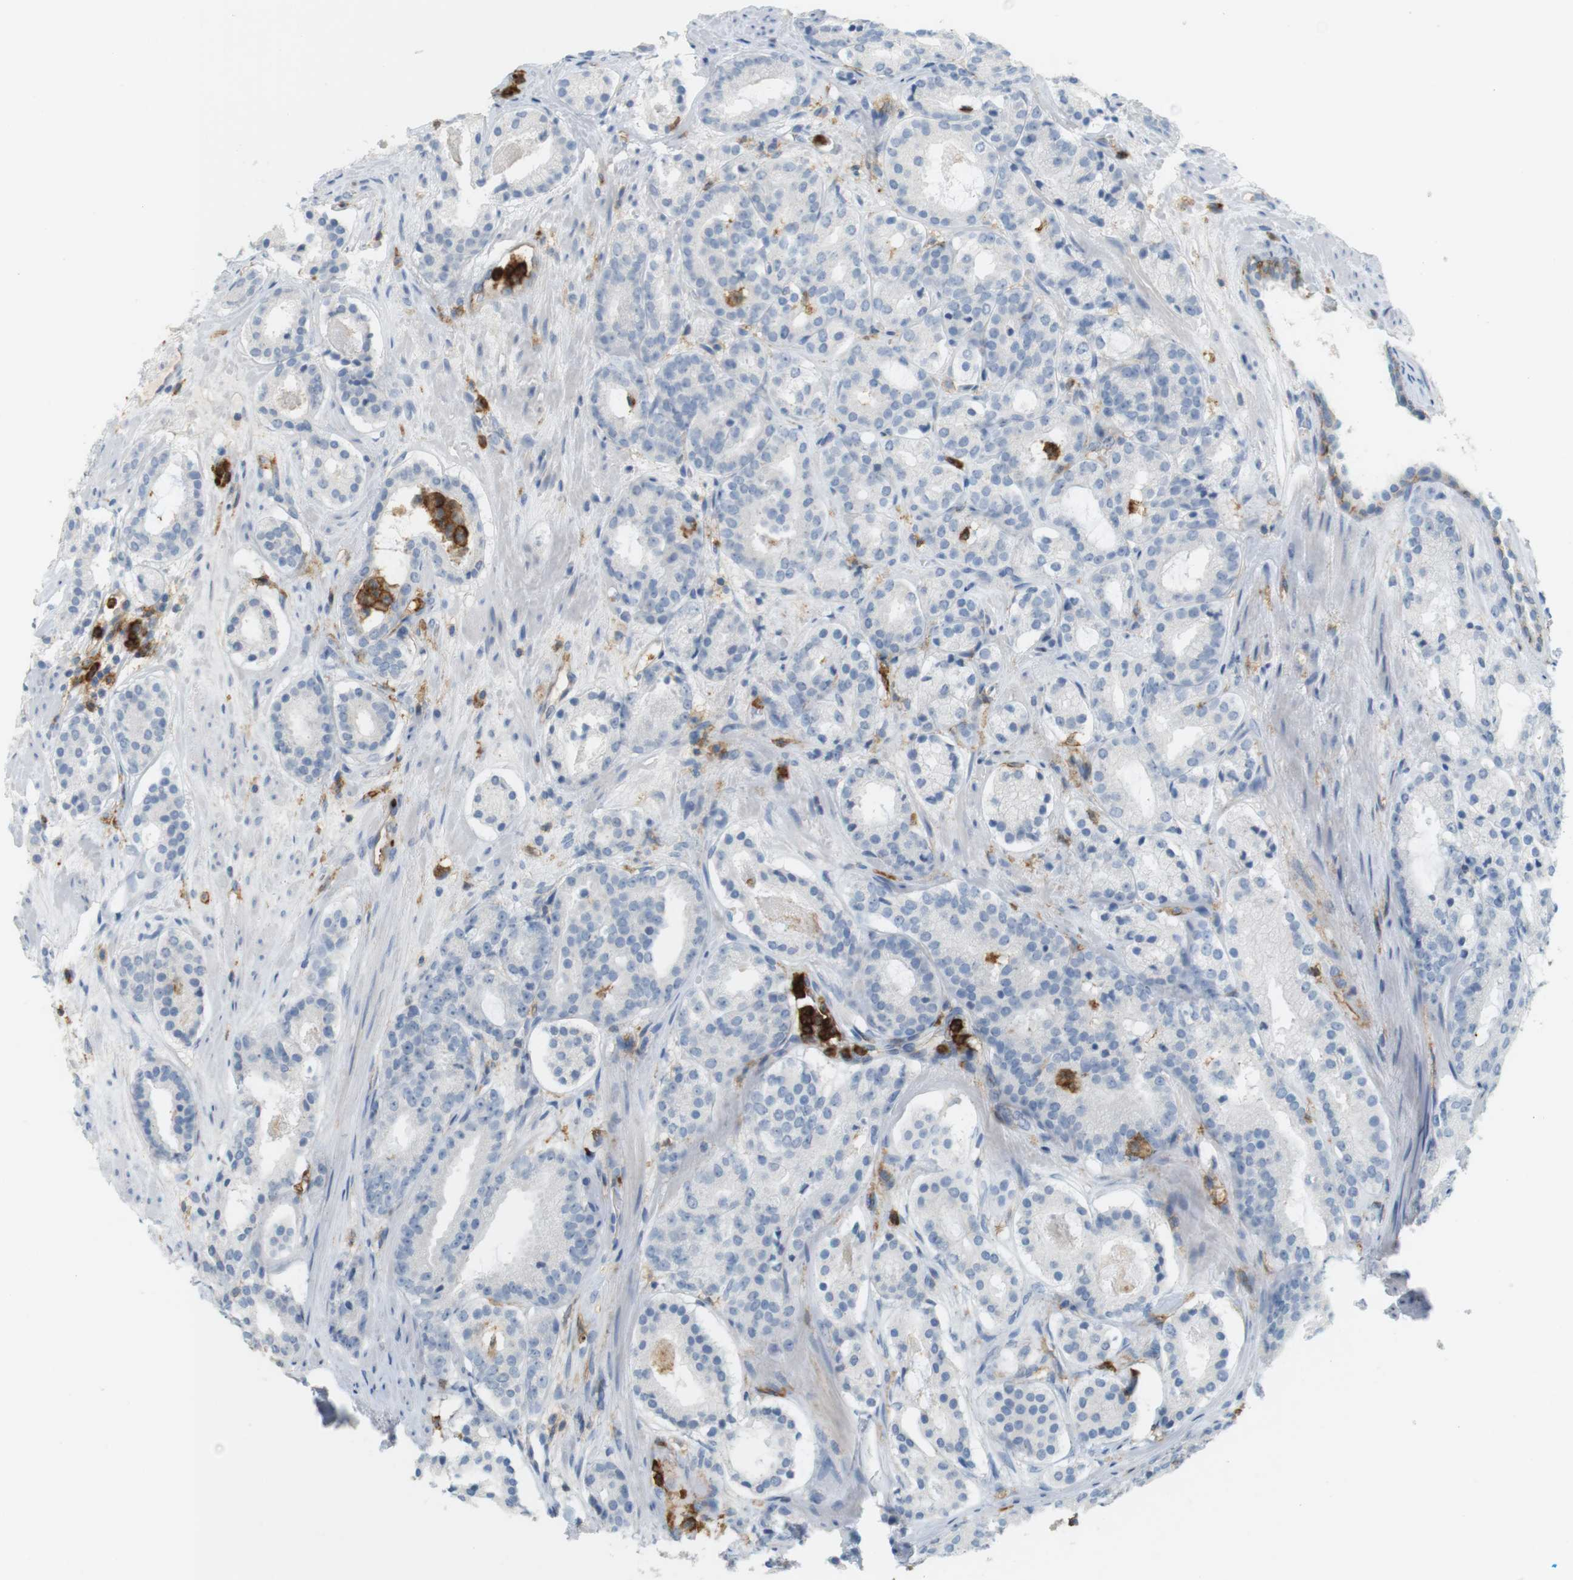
{"staining": {"intensity": "negative", "quantity": "none", "location": "none"}, "tissue": "prostate cancer", "cell_type": "Tumor cells", "image_type": "cancer", "snomed": [{"axis": "morphology", "description": "Adenocarcinoma, Low grade"}, {"axis": "topography", "description": "Prostate"}], "caption": "Tumor cells show no significant staining in adenocarcinoma (low-grade) (prostate). (DAB (3,3'-diaminobenzidine) immunohistochemistry (IHC) with hematoxylin counter stain).", "gene": "SIRPA", "patient": {"sex": "male", "age": 69}}